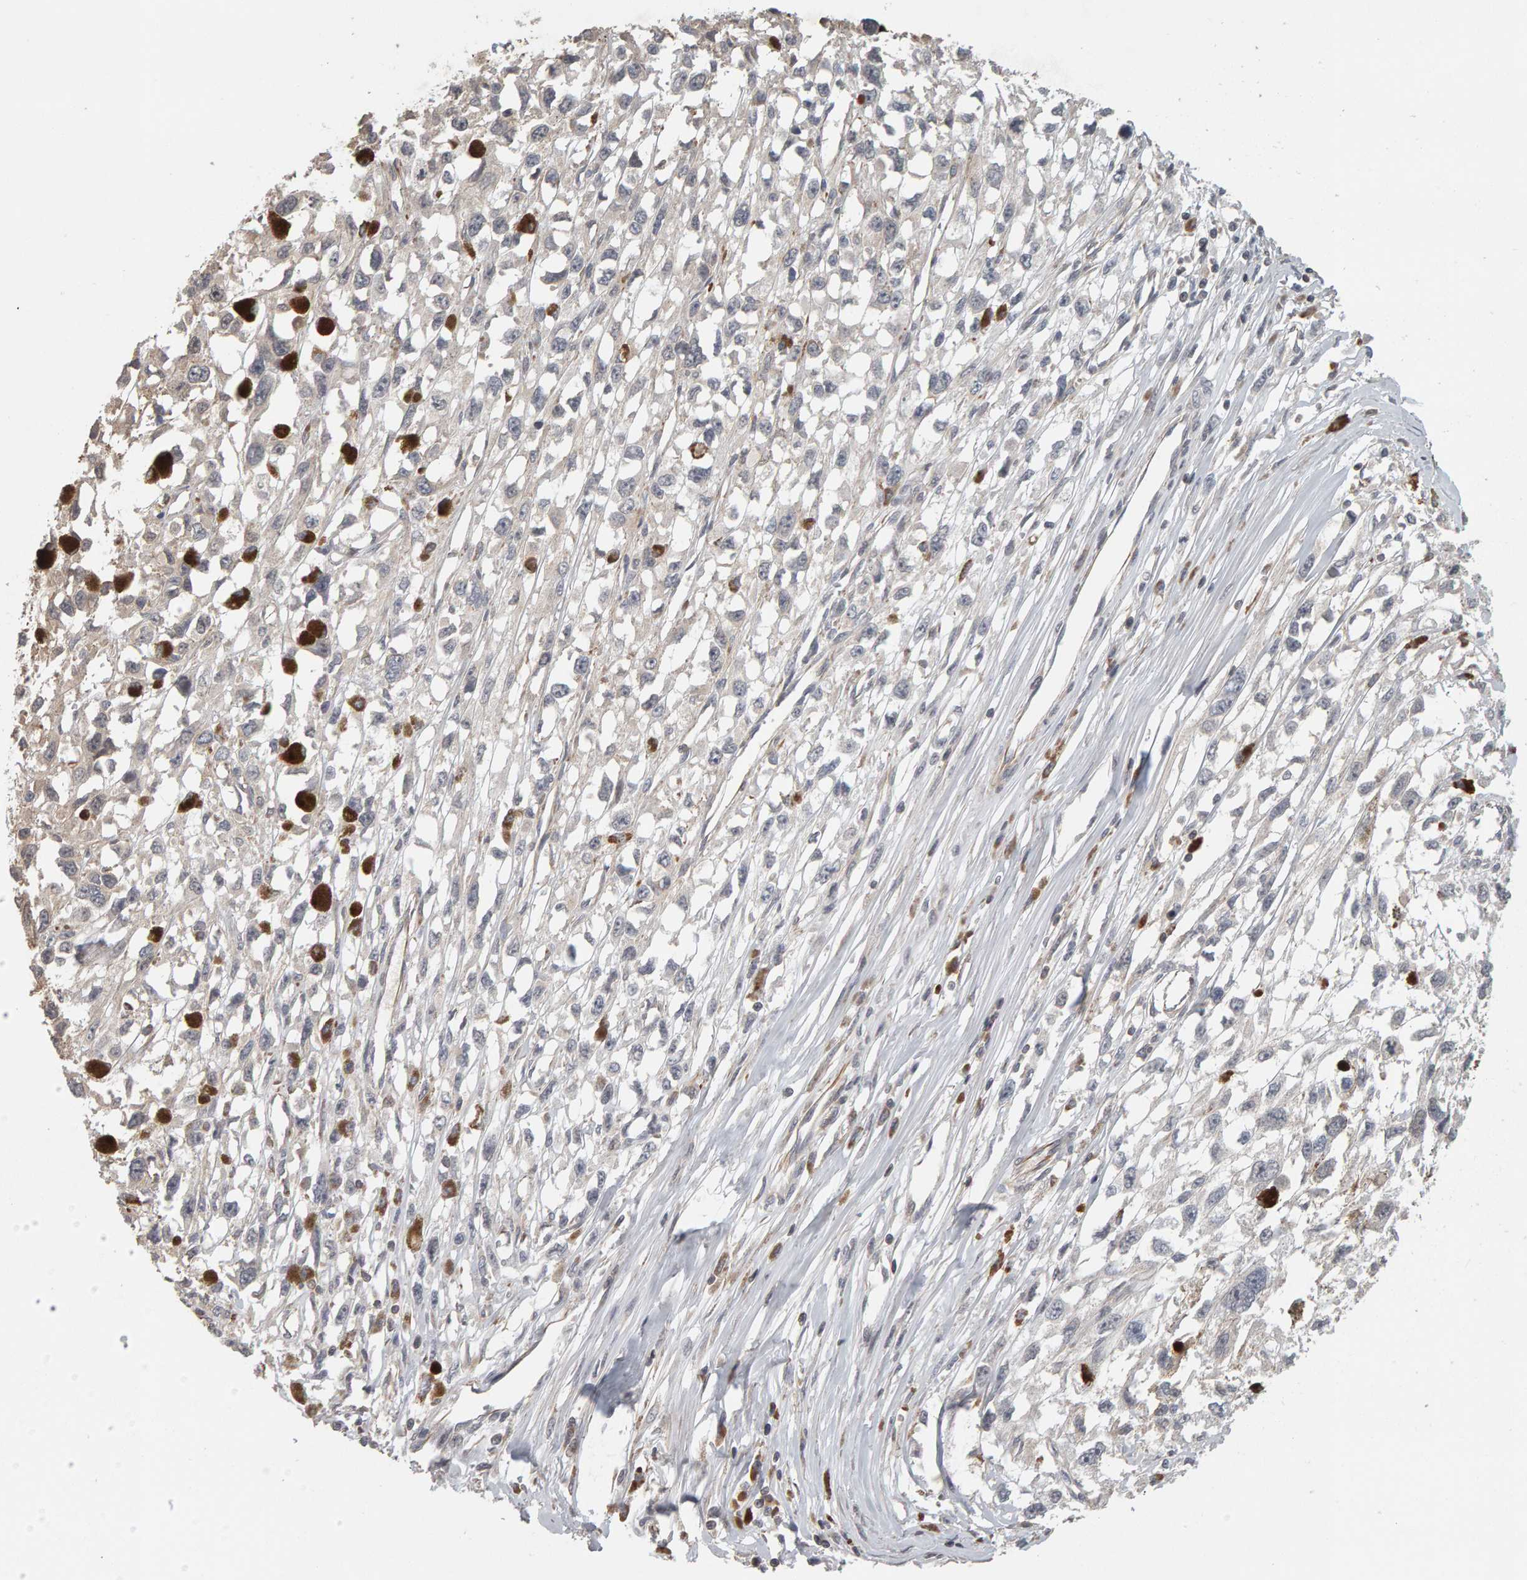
{"staining": {"intensity": "negative", "quantity": "none", "location": "none"}, "tissue": "melanoma", "cell_type": "Tumor cells", "image_type": "cancer", "snomed": [{"axis": "morphology", "description": "Malignant melanoma, Metastatic site"}, {"axis": "topography", "description": "Lymph node"}], "caption": "High magnification brightfield microscopy of melanoma stained with DAB (3,3'-diaminobenzidine) (brown) and counterstained with hematoxylin (blue): tumor cells show no significant positivity.", "gene": "TEFM", "patient": {"sex": "male", "age": 59}}